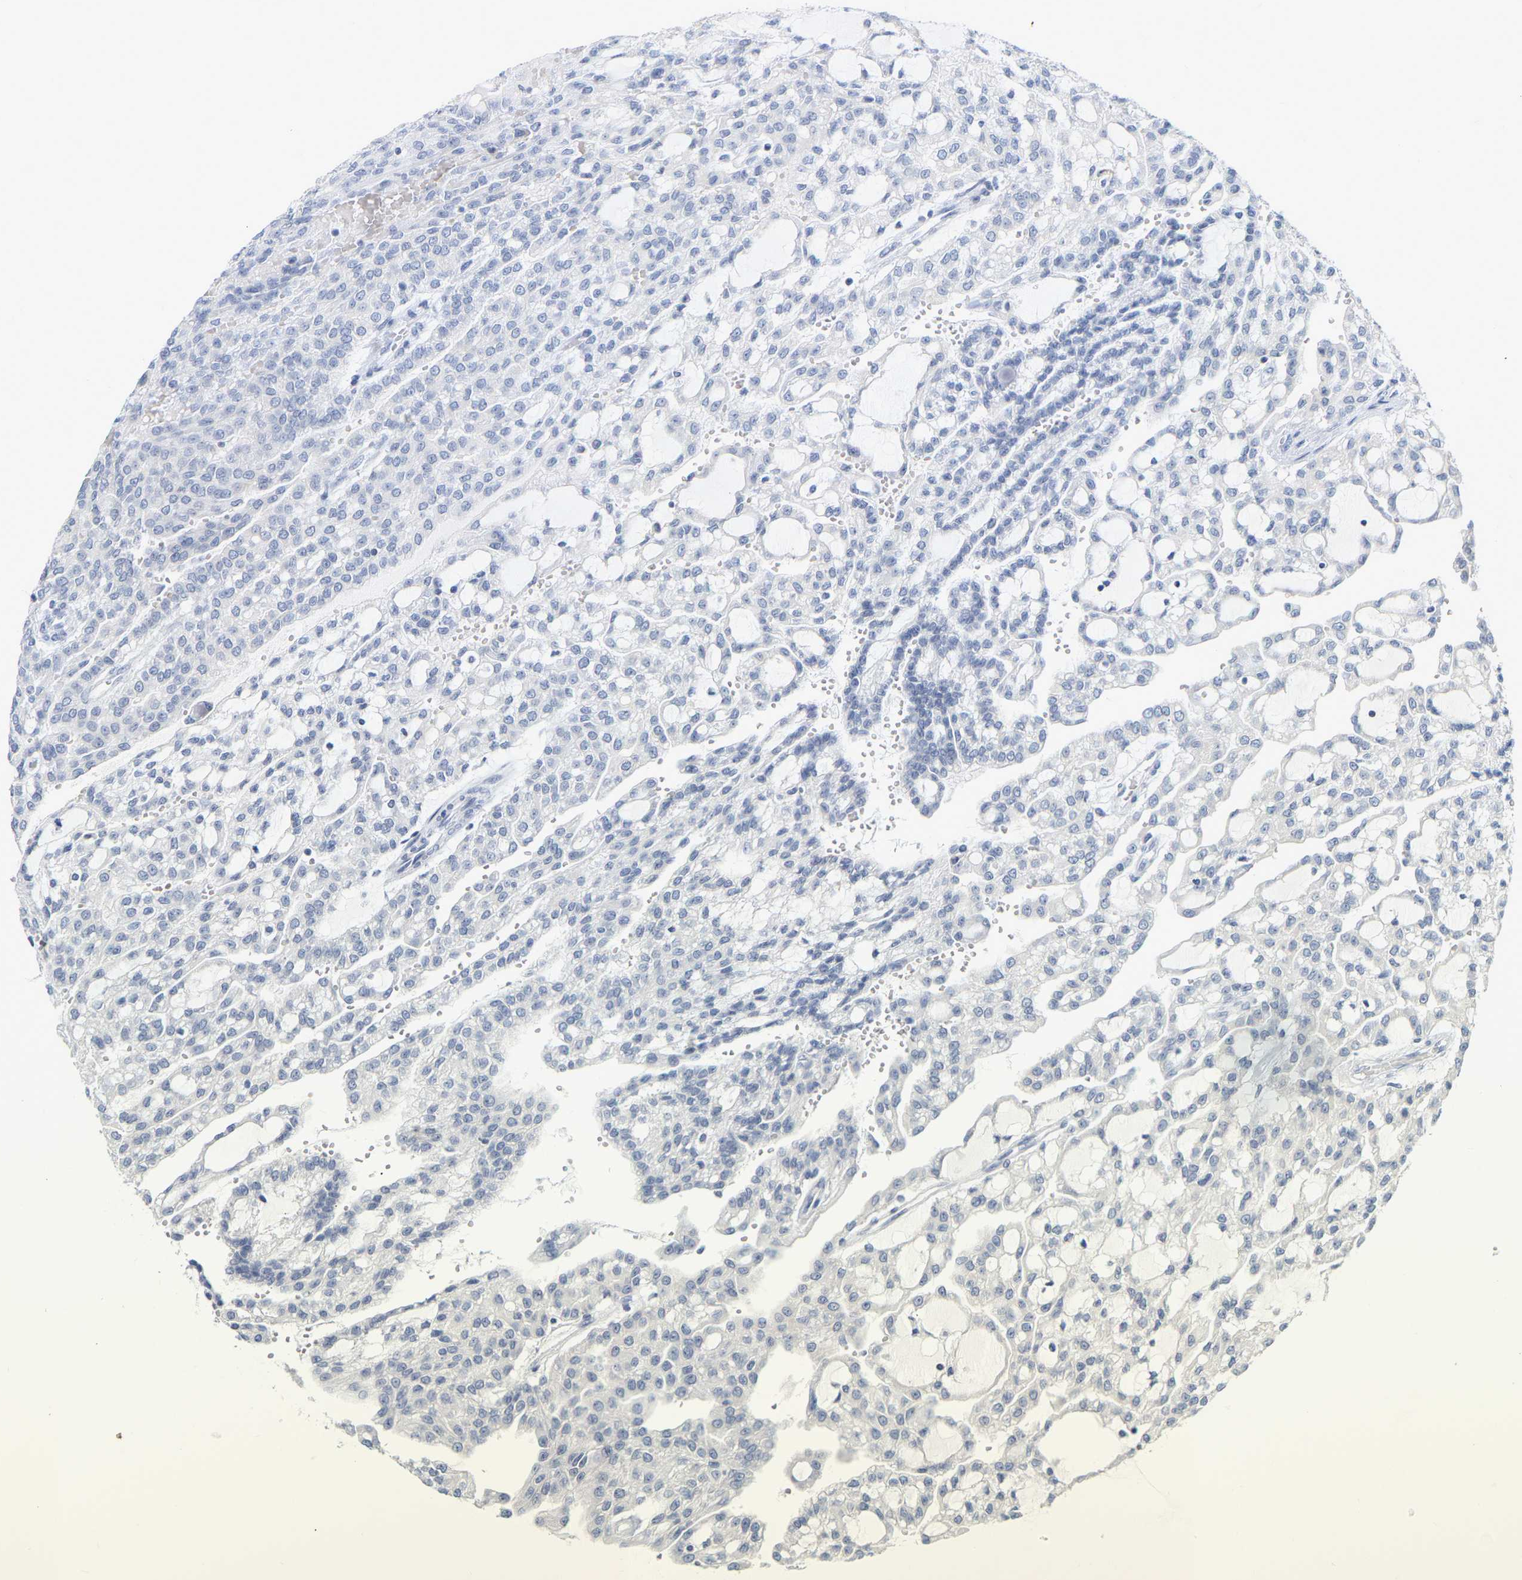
{"staining": {"intensity": "negative", "quantity": "none", "location": "none"}, "tissue": "renal cancer", "cell_type": "Tumor cells", "image_type": "cancer", "snomed": [{"axis": "morphology", "description": "Adenocarcinoma, NOS"}, {"axis": "topography", "description": "Kidney"}], "caption": "IHC of human renal cancer displays no expression in tumor cells.", "gene": "KRT76", "patient": {"sex": "male", "age": 63}}